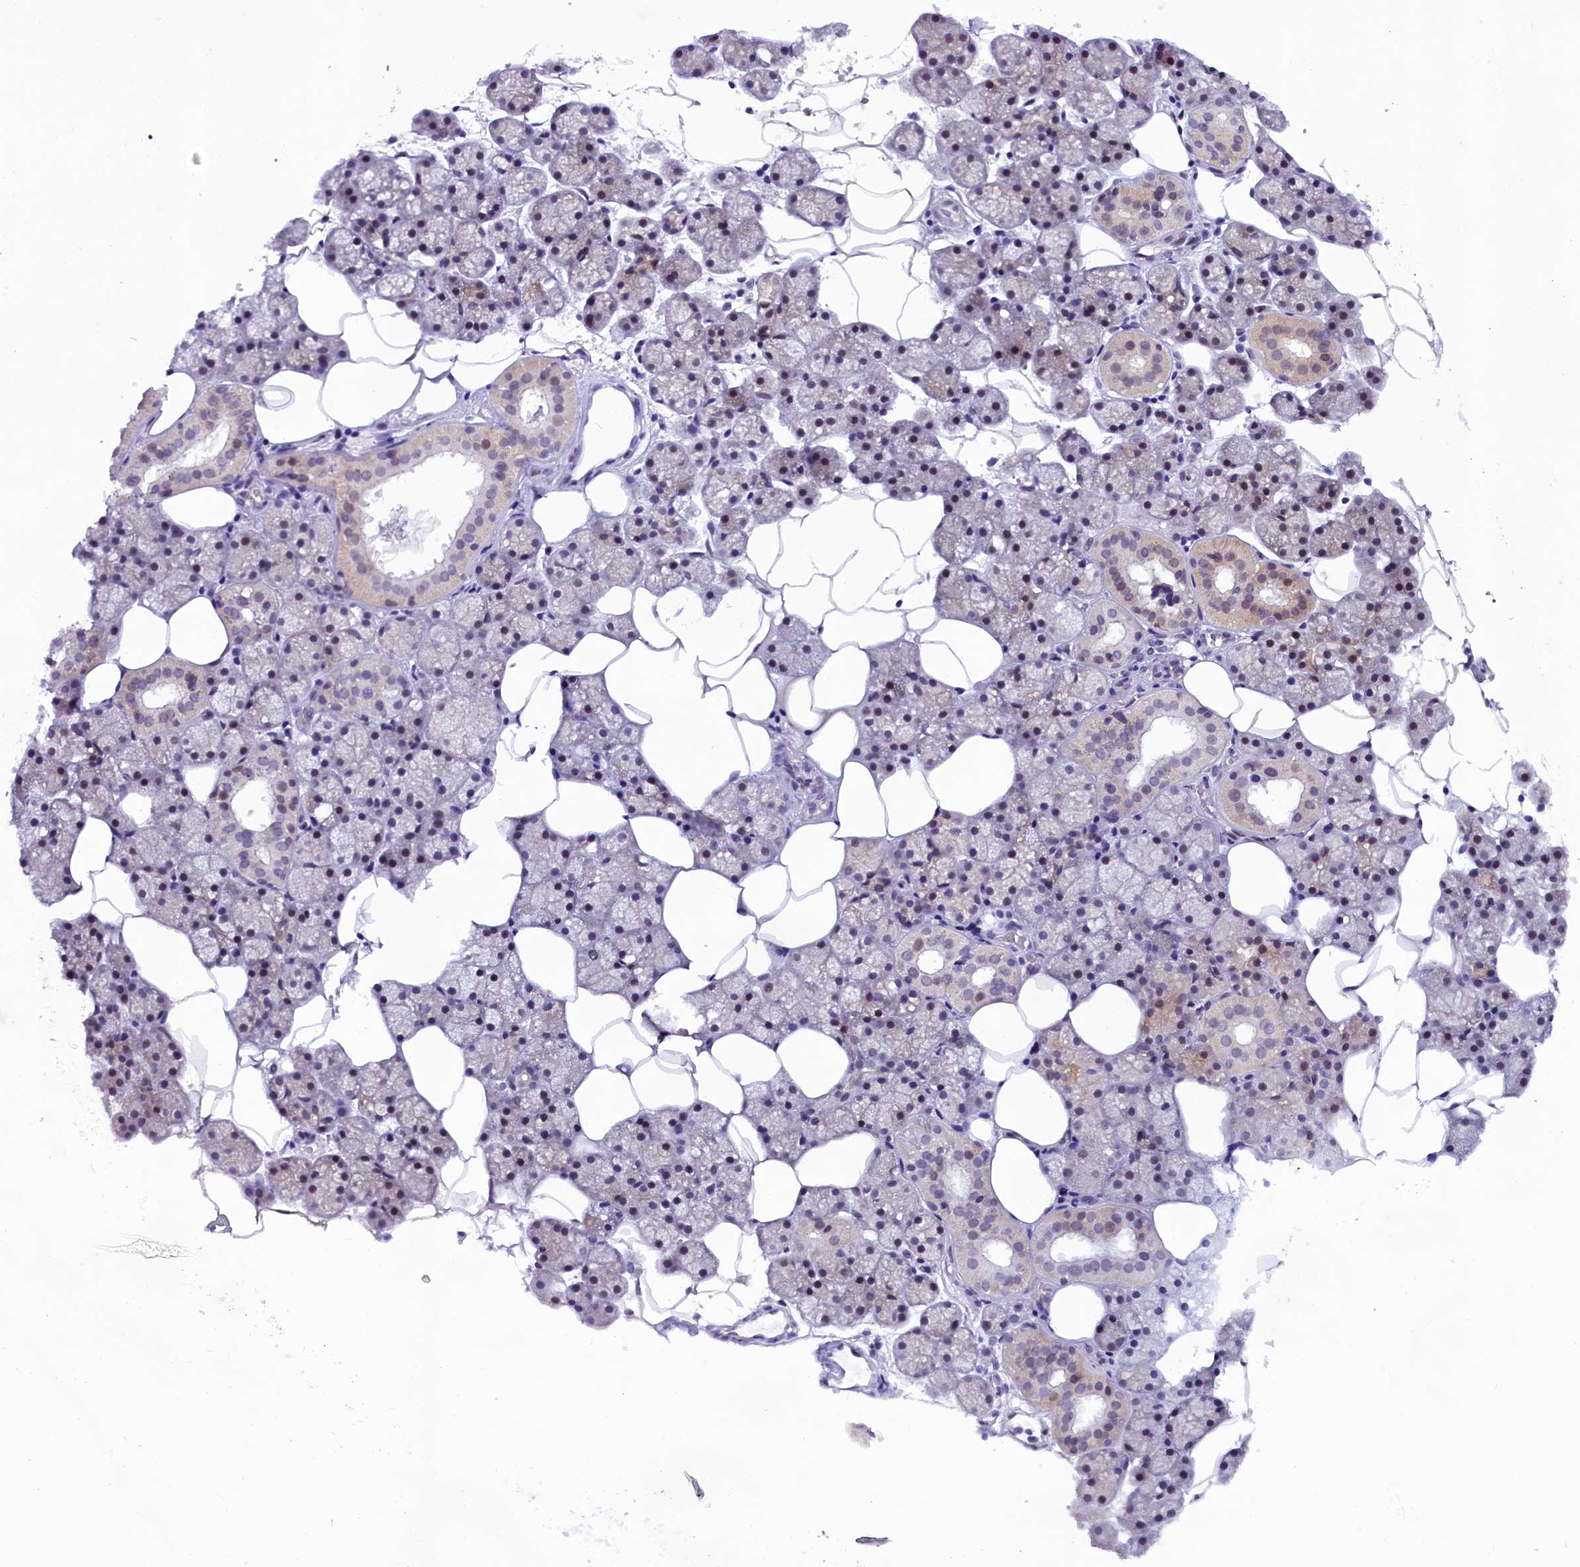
{"staining": {"intensity": "weak", "quantity": "<25%", "location": "nuclear"}, "tissue": "salivary gland", "cell_type": "Glandular cells", "image_type": "normal", "snomed": [{"axis": "morphology", "description": "Normal tissue, NOS"}, {"axis": "topography", "description": "Salivary gland"}], "caption": "Salivary gland stained for a protein using immunohistochemistry shows no expression glandular cells.", "gene": "CCDC106", "patient": {"sex": "male", "age": 62}}